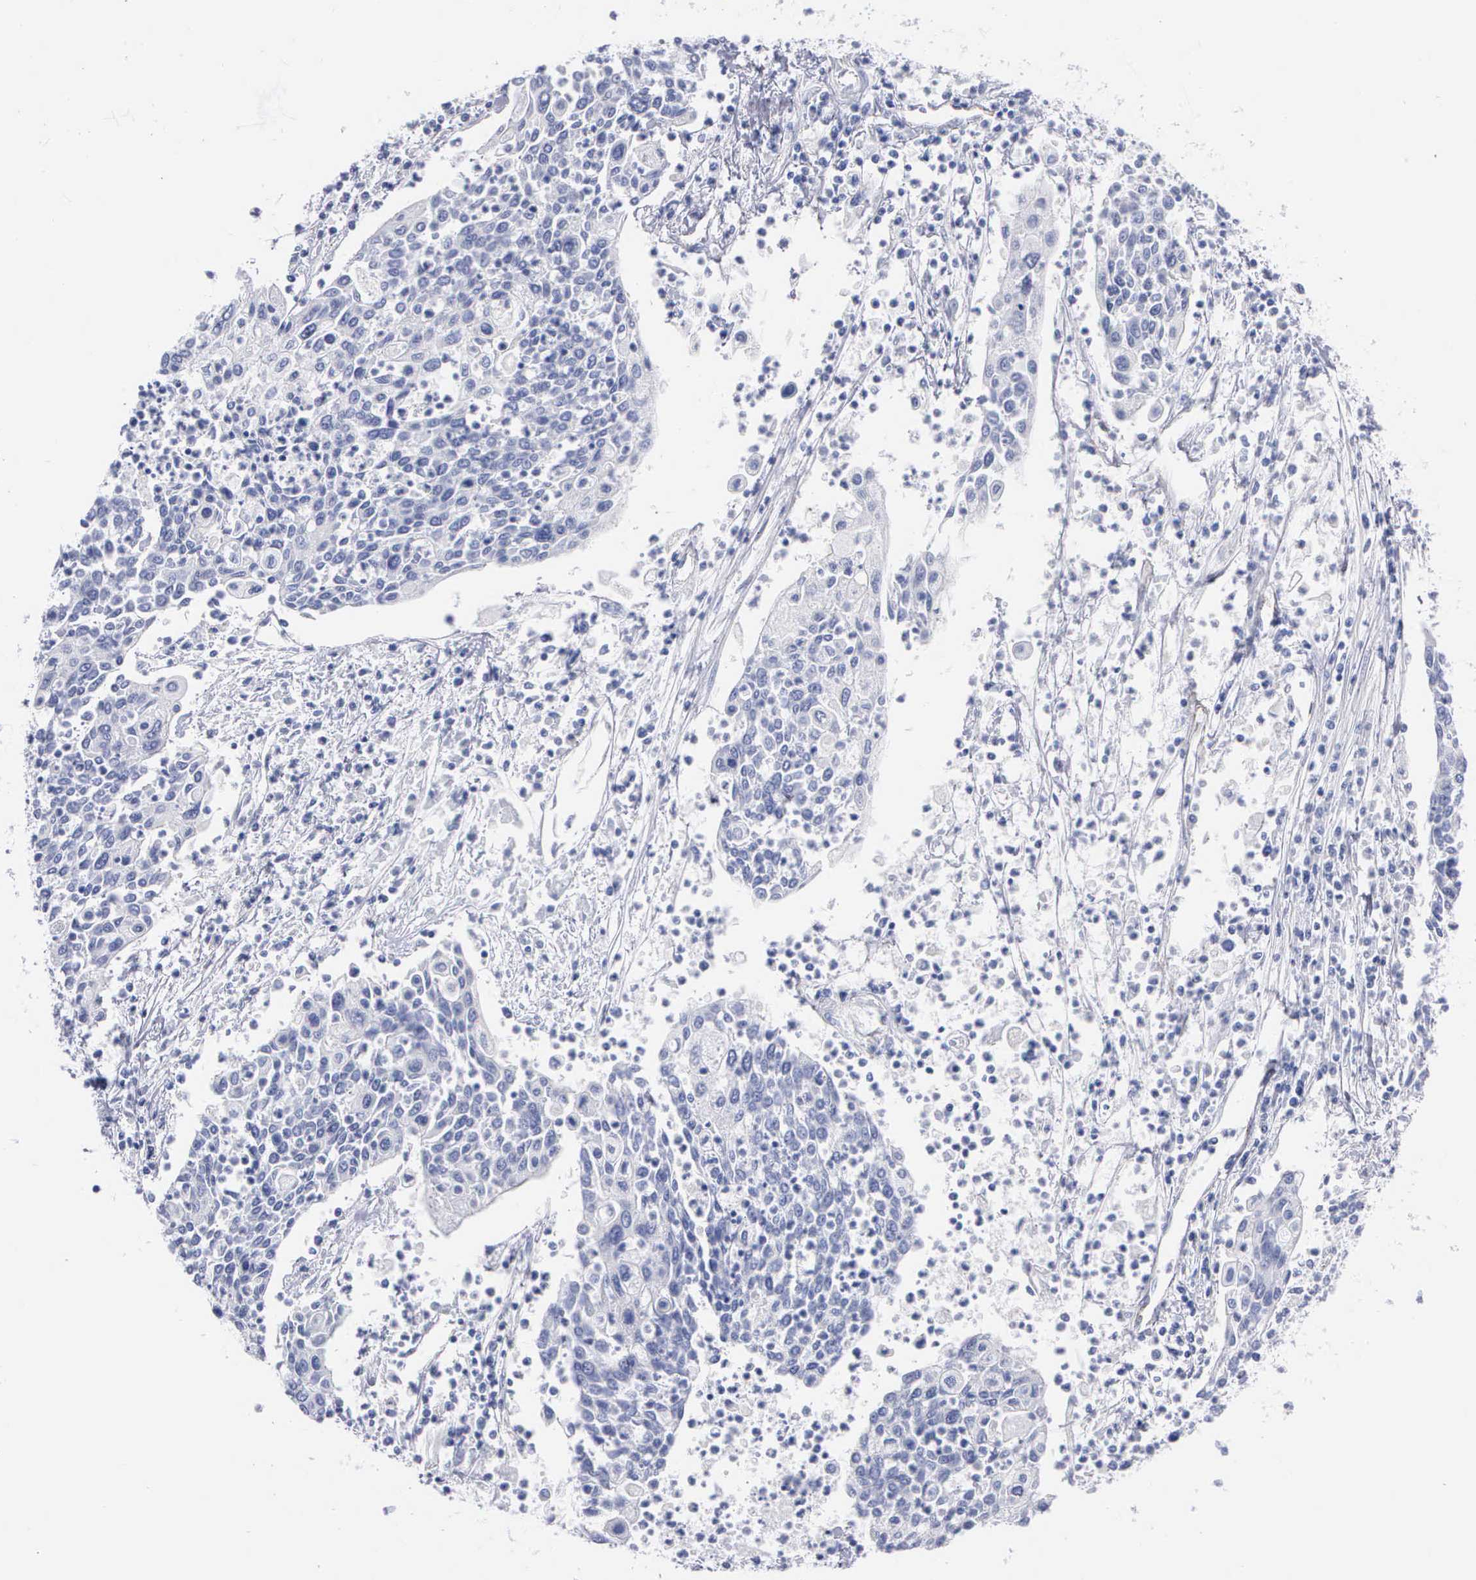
{"staining": {"intensity": "negative", "quantity": "none", "location": "none"}, "tissue": "cervical cancer", "cell_type": "Tumor cells", "image_type": "cancer", "snomed": [{"axis": "morphology", "description": "Squamous cell carcinoma, NOS"}, {"axis": "topography", "description": "Cervix"}], "caption": "Immunohistochemical staining of squamous cell carcinoma (cervical) displays no significant expression in tumor cells. The staining was performed using DAB to visualize the protein expression in brown, while the nuclei were stained in blue with hematoxylin (Magnification: 20x).", "gene": "CTSL", "patient": {"sex": "female", "age": 40}}